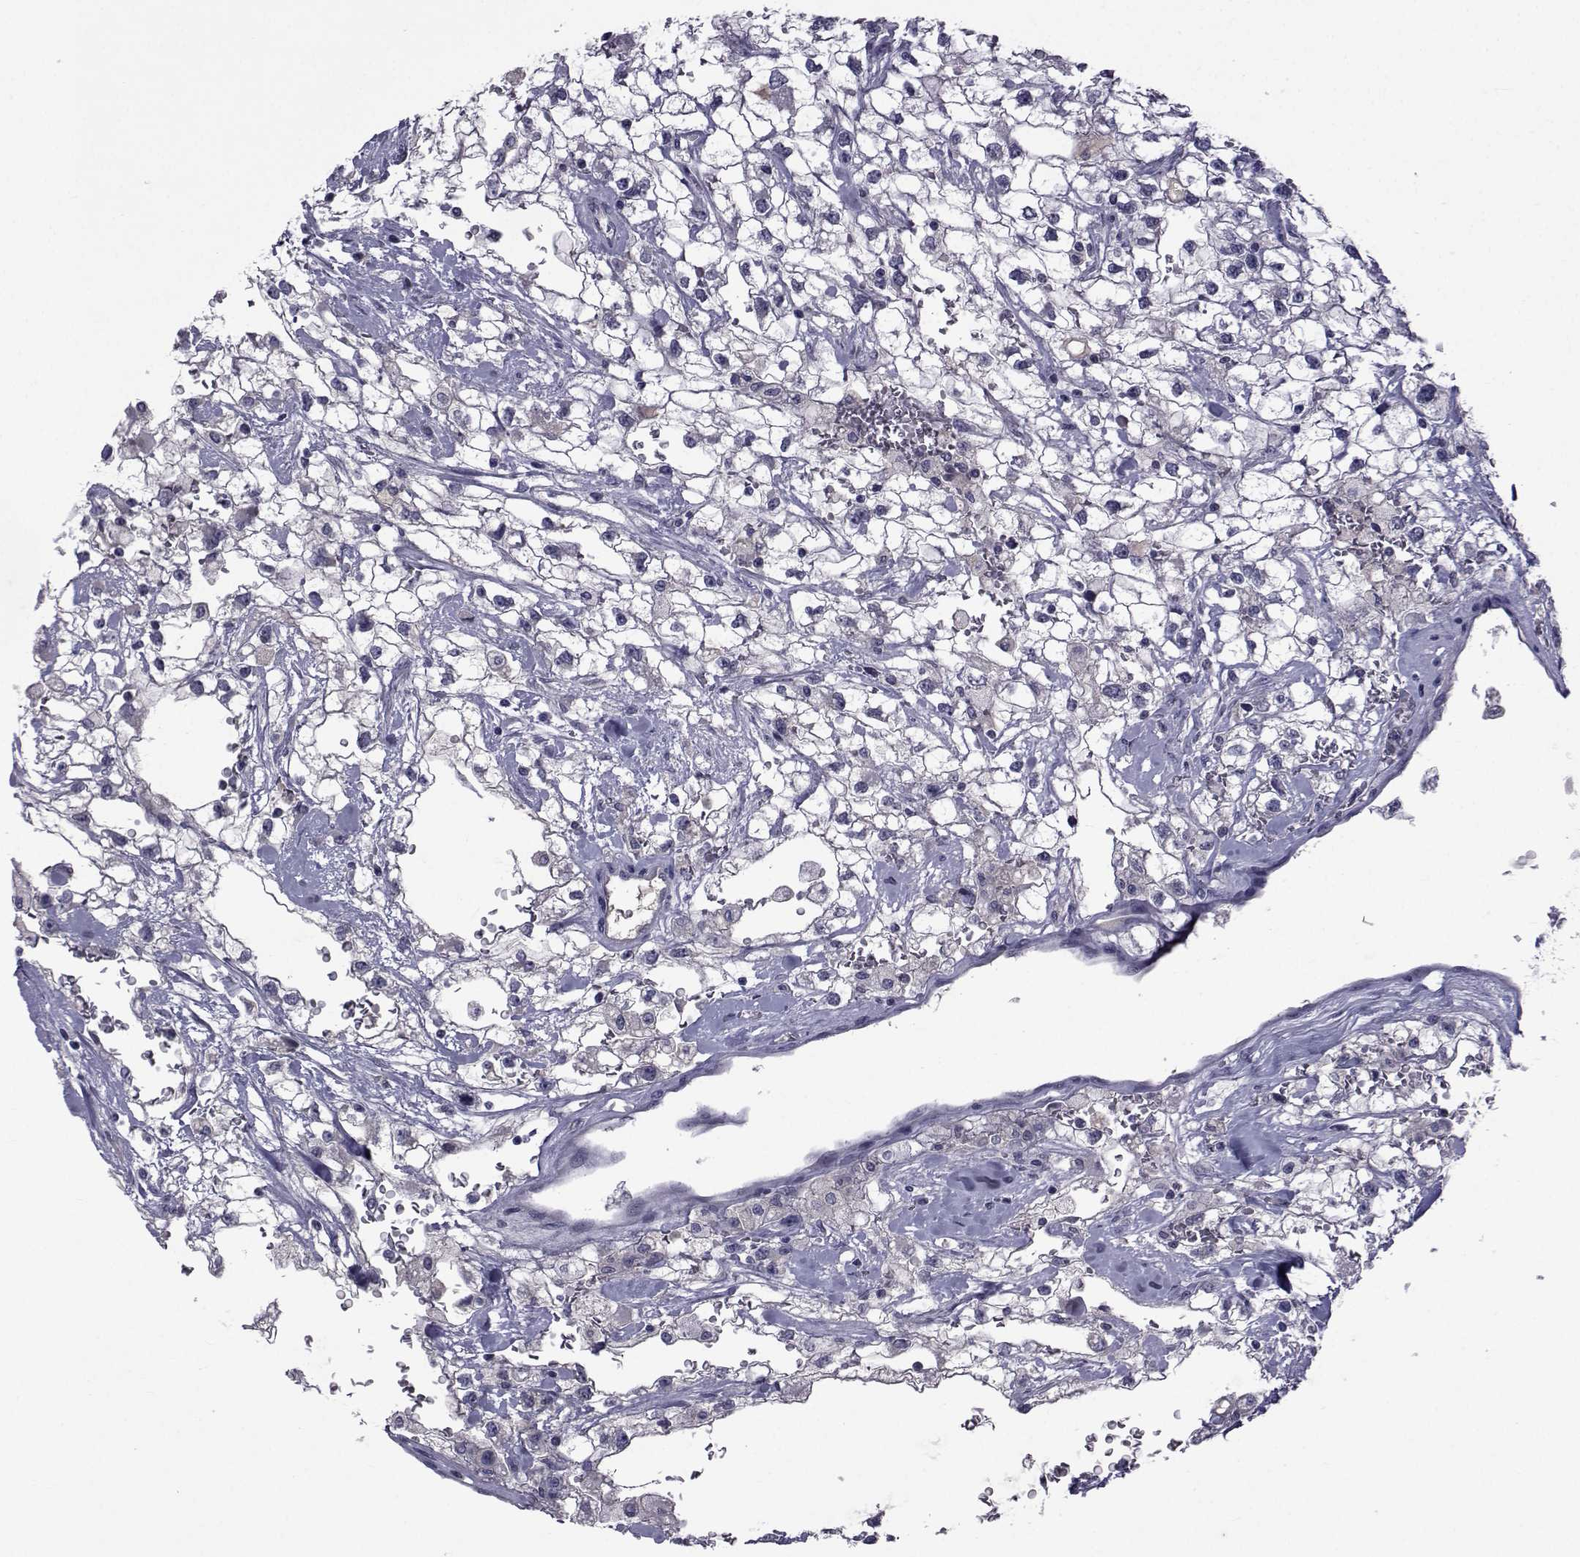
{"staining": {"intensity": "negative", "quantity": "none", "location": "none"}, "tissue": "renal cancer", "cell_type": "Tumor cells", "image_type": "cancer", "snomed": [{"axis": "morphology", "description": "Adenocarcinoma, NOS"}, {"axis": "topography", "description": "Kidney"}], "caption": "This image is of renal adenocarcinoma stained with IHC to label a protein in brown with the nuclei are counter-stained blue. There is no staining in tumor cells.", "gene": "PAX2", "patient": {"sex": "male", "age": 59}}